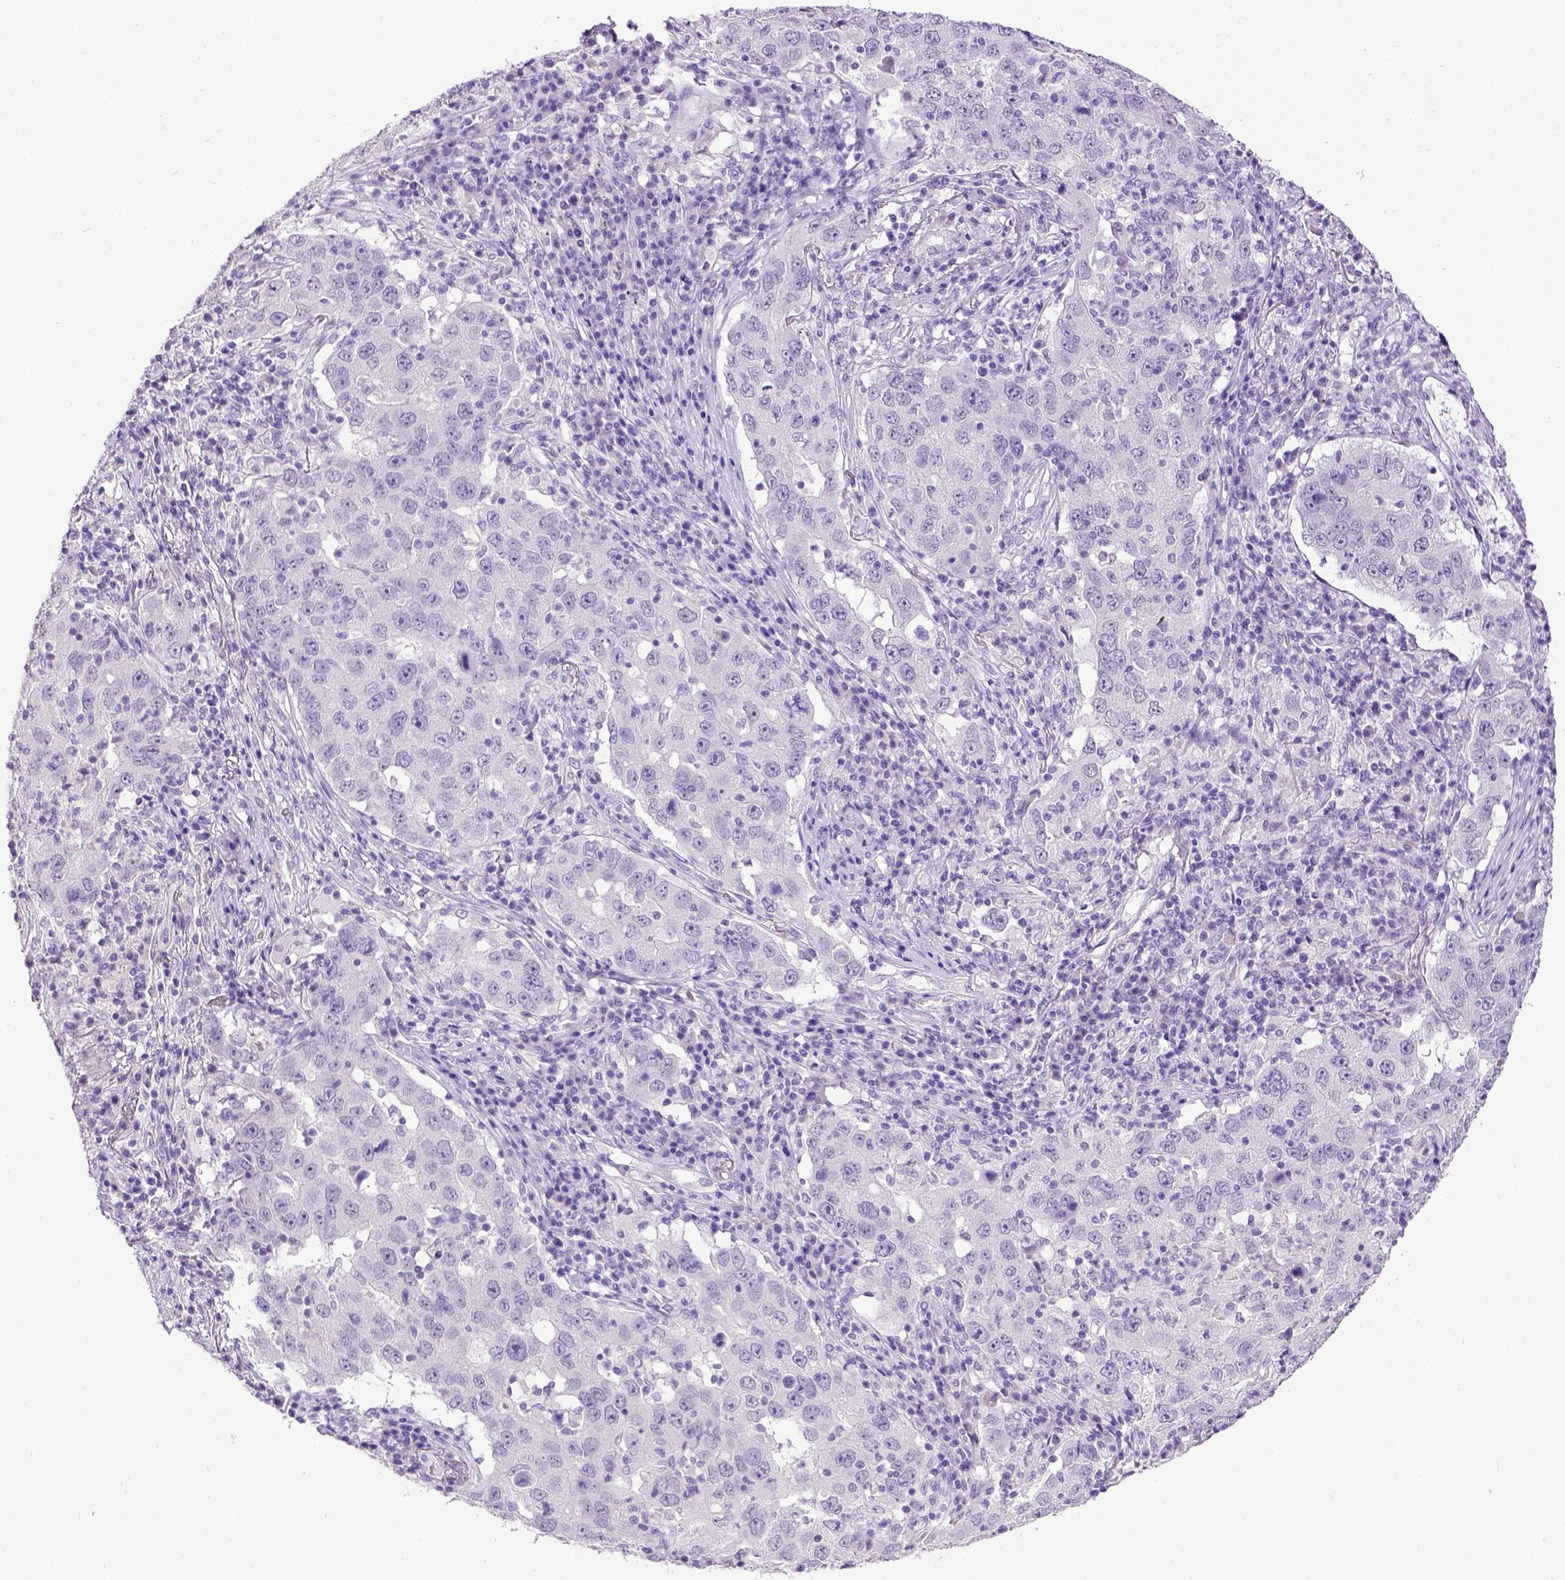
{"staining": {"intensity": "negative", "quantity": "none", "location": "none"}, "tissue": "lung cancer", "cell_type": "Tumor cells", "image_type": "cancer", "snomed": [{"axis": "morphology", "description": "Adenocarcinoma, NOS"}, {"axis": "topography", "description": "Lung"}], "caption": "Immunohistochemical staining of lung cancer (adenocarcinoma) displays no significant staining in tumor cells.", "gene": "ESR1", "patient": {"sex": "male", "age": 73}}